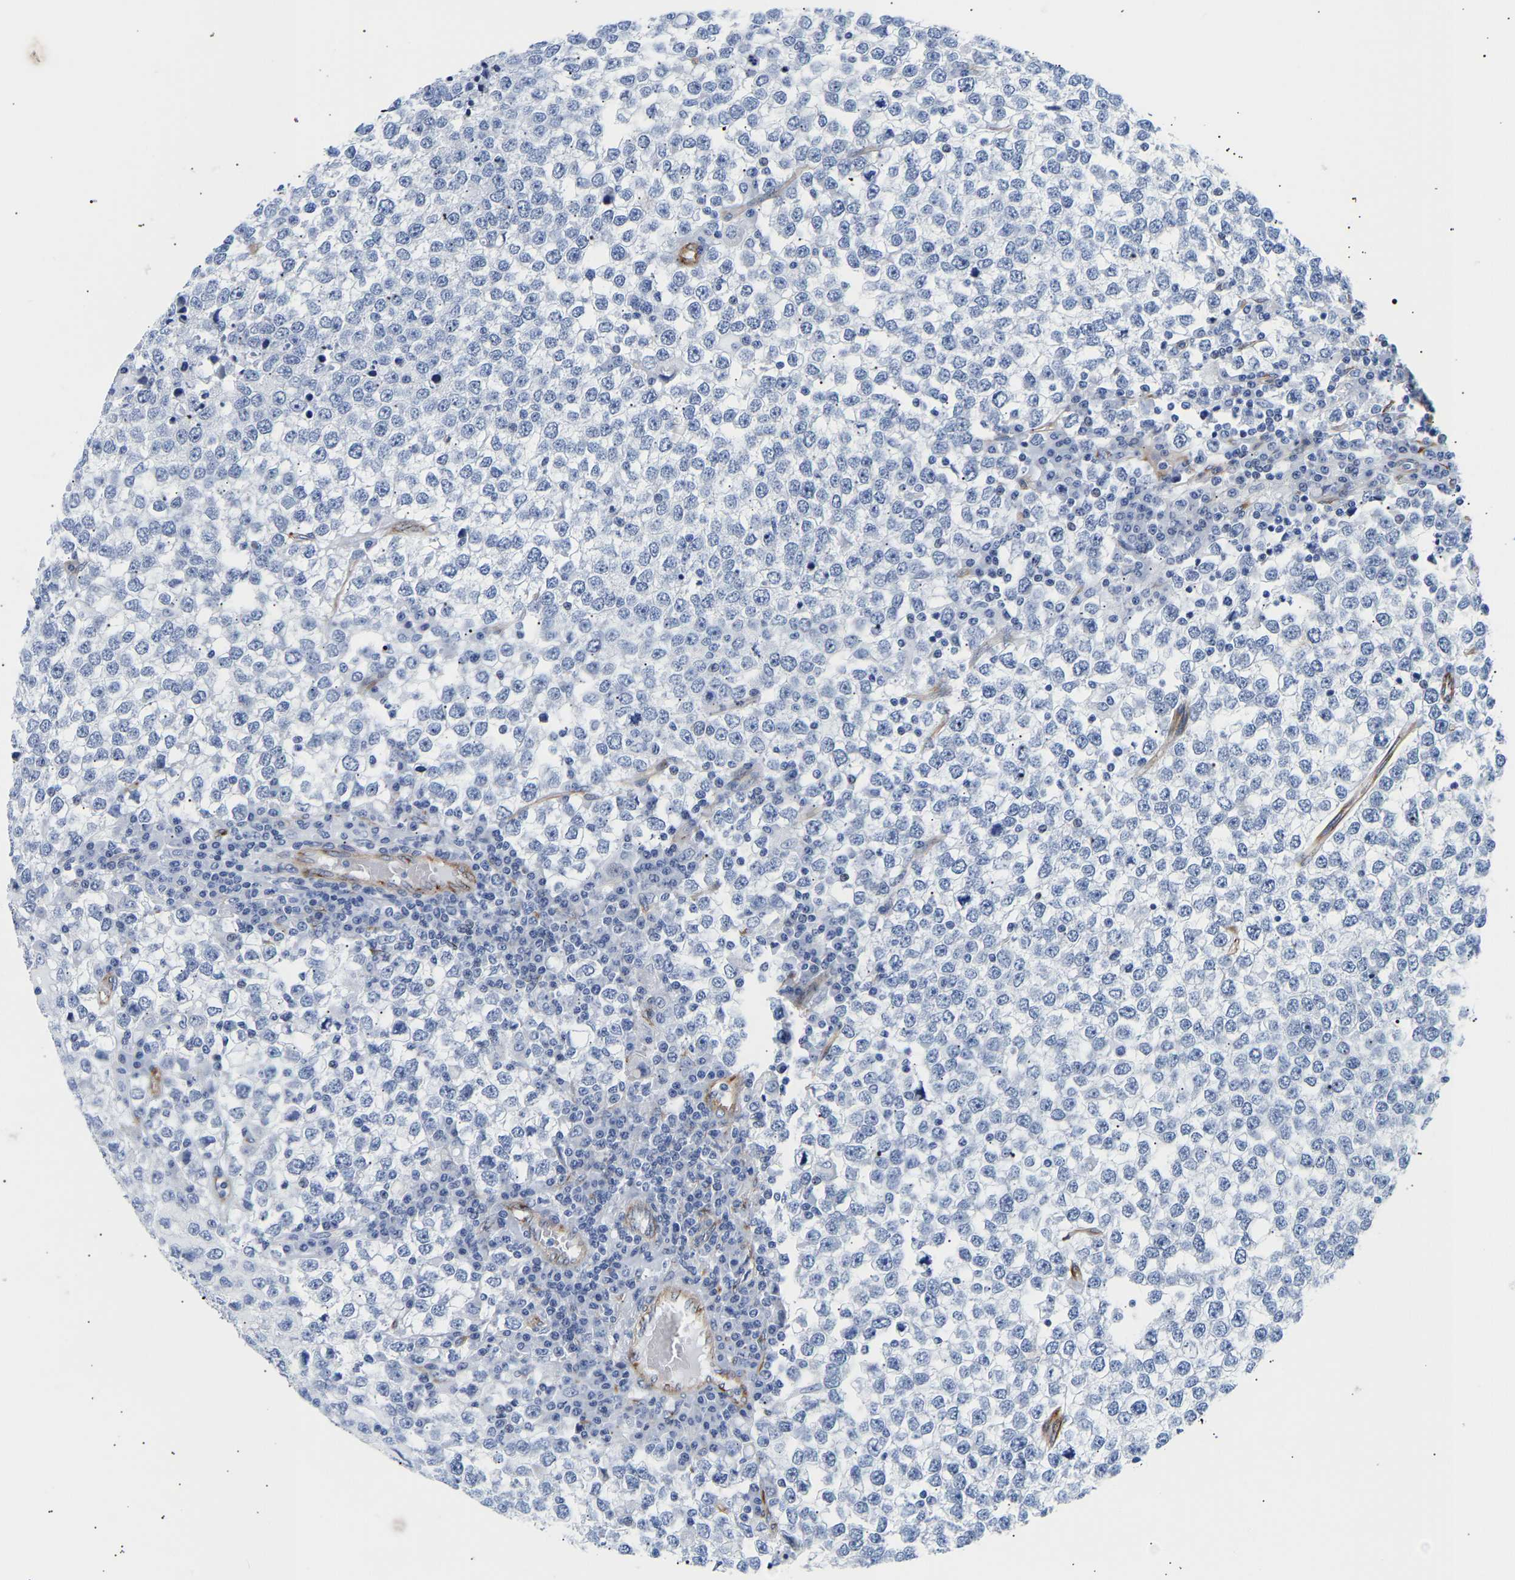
{"staining": {"intensity": "negative", "quantity": "none", "location": "none"}, "tissue": "testis cancer", "cell_type": "Tumor cells", "image_type": "cancer", "snomed": [{"axis": "morphology", "description": "Seminoma, NOS"}, {"axis": "topography", "description": "Testis"}], "caption": "Immunohistochemical staining of human testis seminoma exhibits no significant staining in tumor cells.", "gene": "IGFBP7", "patient": {"sex": "male", "age": 65}}